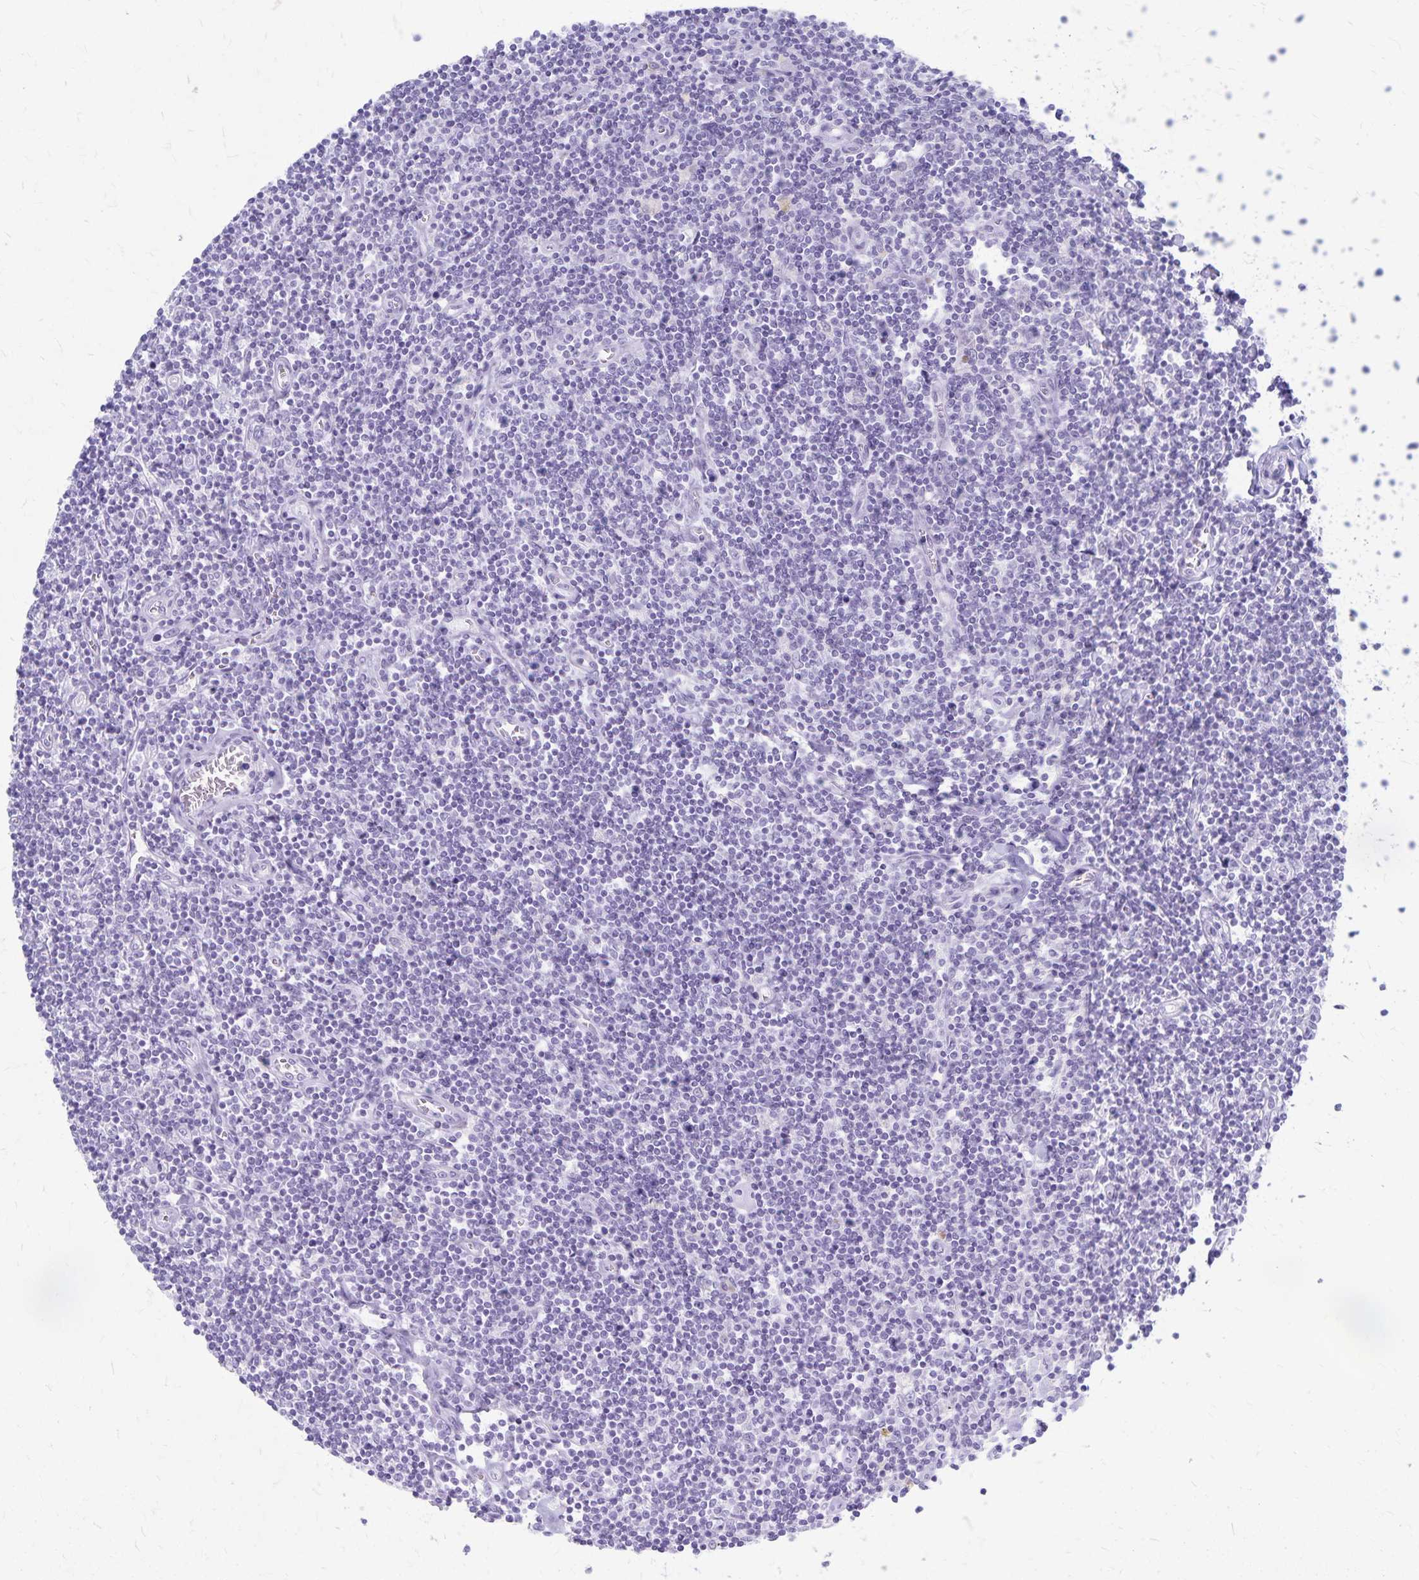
{"staining": {"intensity": "negative", "quantity": "none", "location": "none"}, "tissue": "lymphoma", "cell_type": "Tumor cells", "image_type": "cancer", "snomed": [{"axis": "morphology", "description": "Hodgkin's disease, NOS"}, {"axis": "topography", "description": "Lymph node"}], "caption": "Immunohistochemistry (IHC) micrograph of lymphoma stained for a protein (brown), which displays no positivity in tumor cells.", "gene": "GPBAR1", "patient": {"sex": "male", "age": 40}}